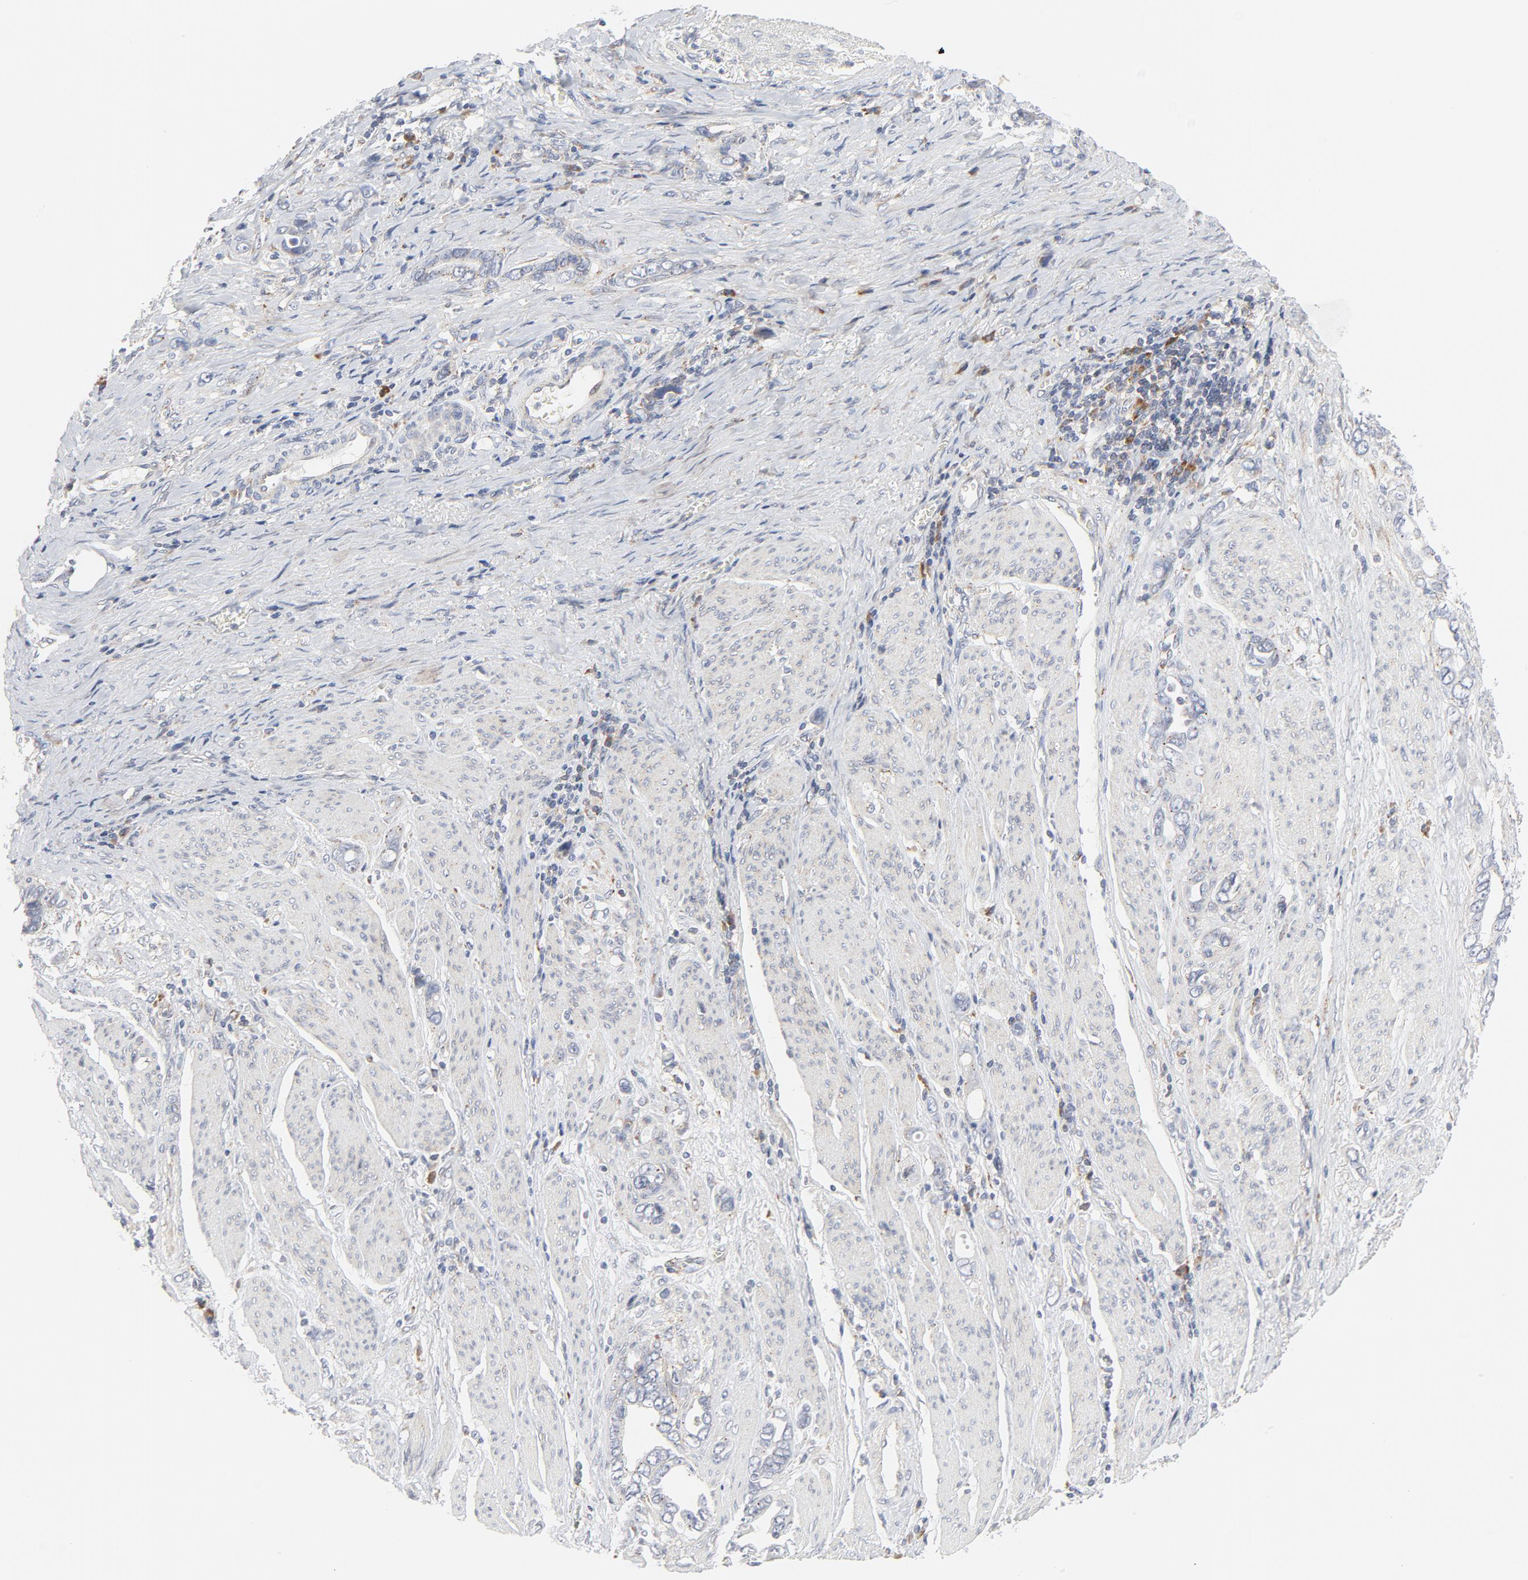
{"staining": {"intensity": "negative", "quantity": "none", "location": "none"}, "tissue": "stomach cancer", "cell_type": "Tumor cells", "image_type": "cancer", "snomed": [{"axis": "morphology", "description": "Adenocarcinoma, NOS"}, {"axis": "topography", "description": "Stomach"}], "caption": "Stomach cancer was stained to show a protein in brown. There is no significant staining in tumor cells.", "gene": "LRP6", "patient": {"sex": "male", "age": 78}}